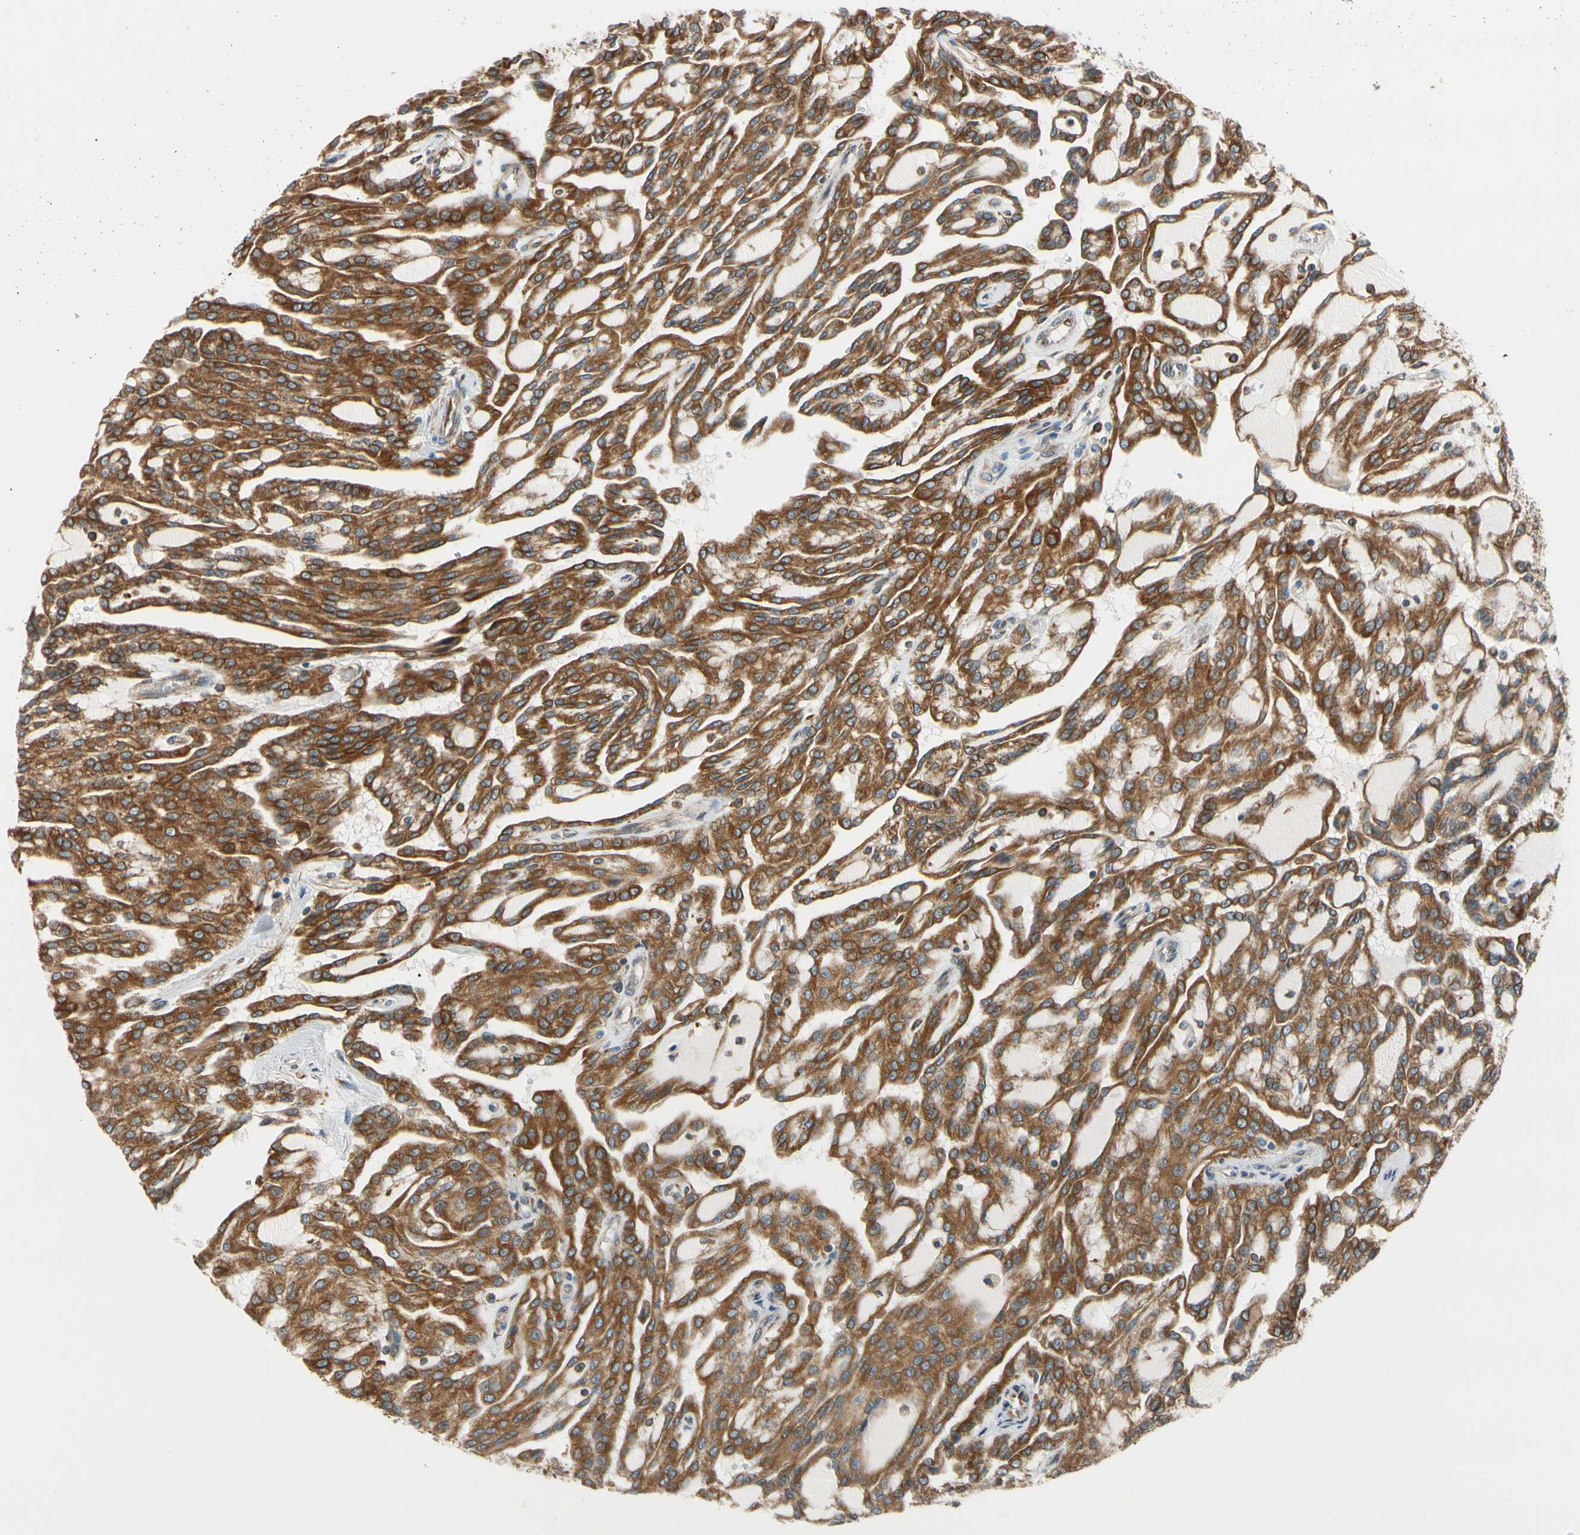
{"staining": {"intensity": "strong", "quantity": ">75%", "location": "cytoplasmic/membranous"}, "tissue": "renal cancer", "cell_type": "Tumor cells", "image_type": "cancer", "snomed": [{"axis": "morphology", "description": "Adenocarcinoma, NOS"}, {"axis": "topography", "description": "Kidney"}], "caption": "DAB immunohistochemical staining of human renal adenocarcinoma demonstrates strong cytoplasmic/membranous protein staining in approximately >75% of tumor cells.", "gene": "CLCC1", "patient": {"sex": "male", "age": 63}}